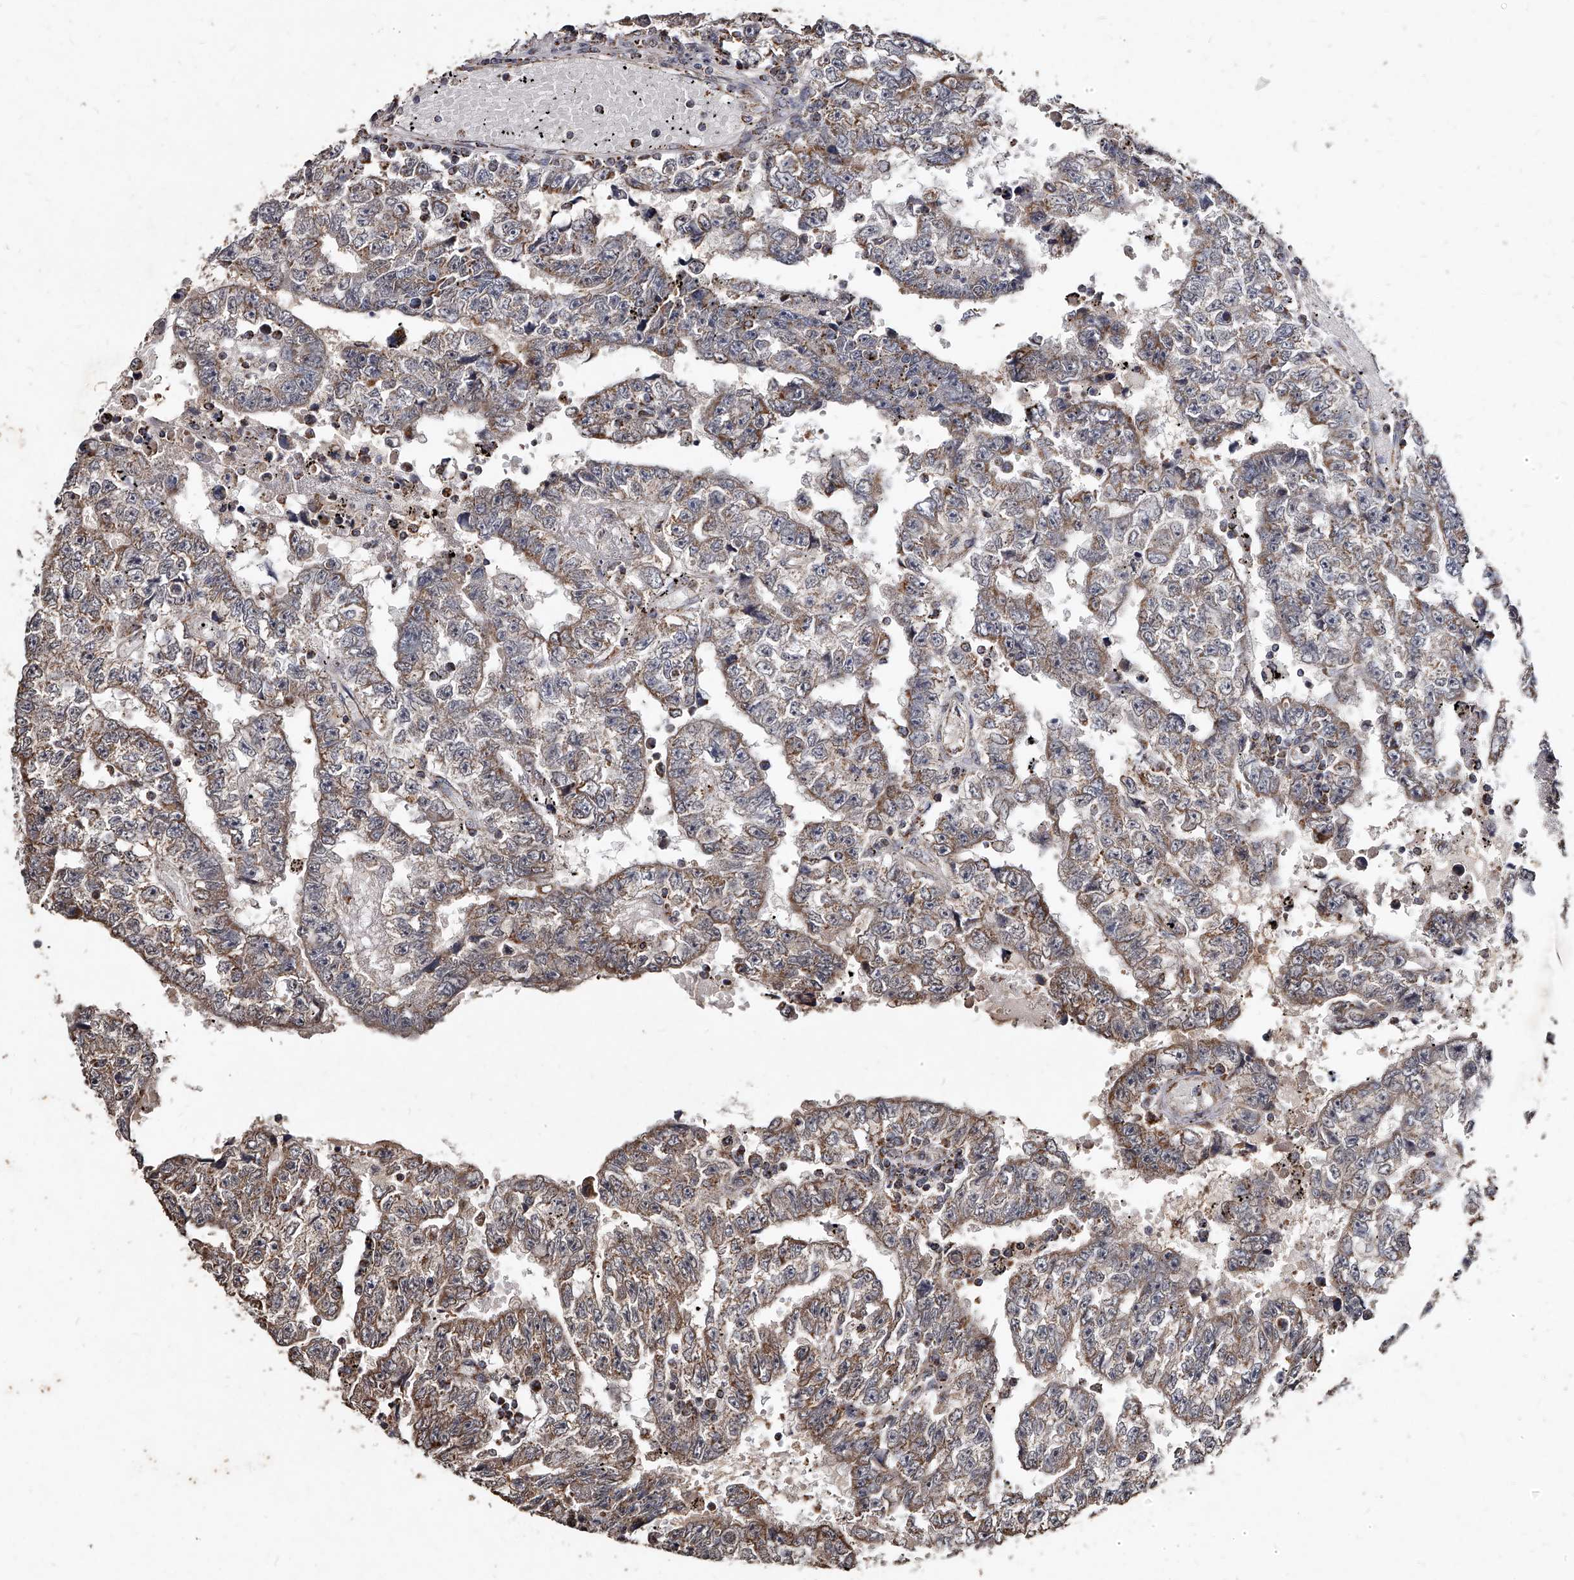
{"staining": {"intensity": "moderate", "quantity": "25%-75%", "location": "cytoplasmic/membranous"}, "tissue": "testis cancer", "cell_type": "Tumor cells", "image_type": "cancer", "snomed": [{"axis": "morphology", "description": "Carcinoma, Embryonal, NOS"}, {"axis": "topography", "description": "Testis"}], "caption": "Moderate cytoplasmic/membranous positivity for a protein is appreciated in approximately 25%-75% of tumor cells of testis cancer using immunohistochemistry.", "gene": "GPR183", "patient": {"sex": "male", "age": 25}}